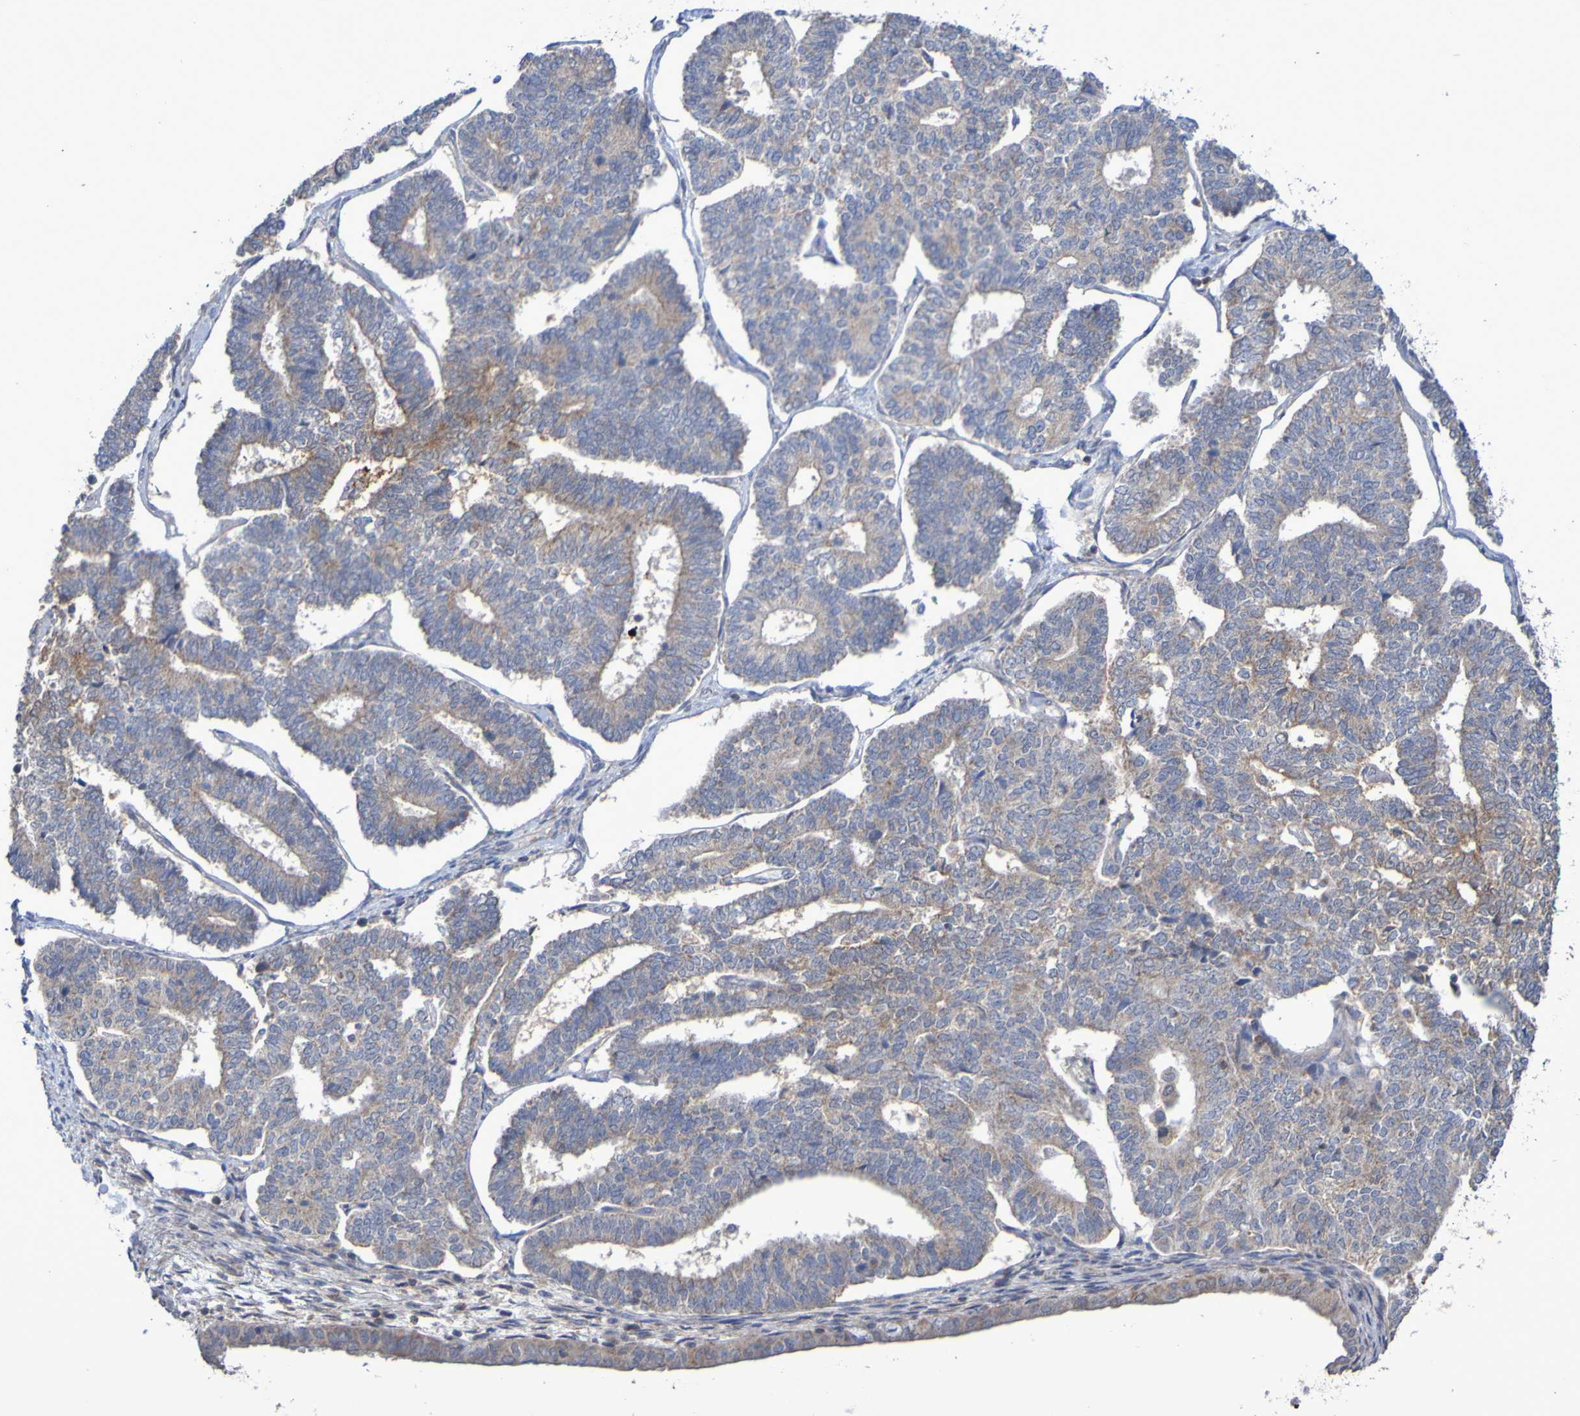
{"staining": {"intensity": "weak", "quantity": ">75%", "location": "cytoplasmic/membranous"}, "tissue": "endometrial cancer", "cell_type": "Tumor cells", "image_type": "cancer", "snomed": [{"axis": "morphology", "description": "Adenocarcinoma, NOS"}, {"axis": "topography", "description": "Endometrium"}], "caption": "This histopathology image shows IHC staining of human endometrial cancer (adenocarcinoma), with low weak cytoplasmic/membranous positivity in approximately >75% of tumor cells.", "gene": "C3orf18", "patient": {"sex": "female", "age": 70}}